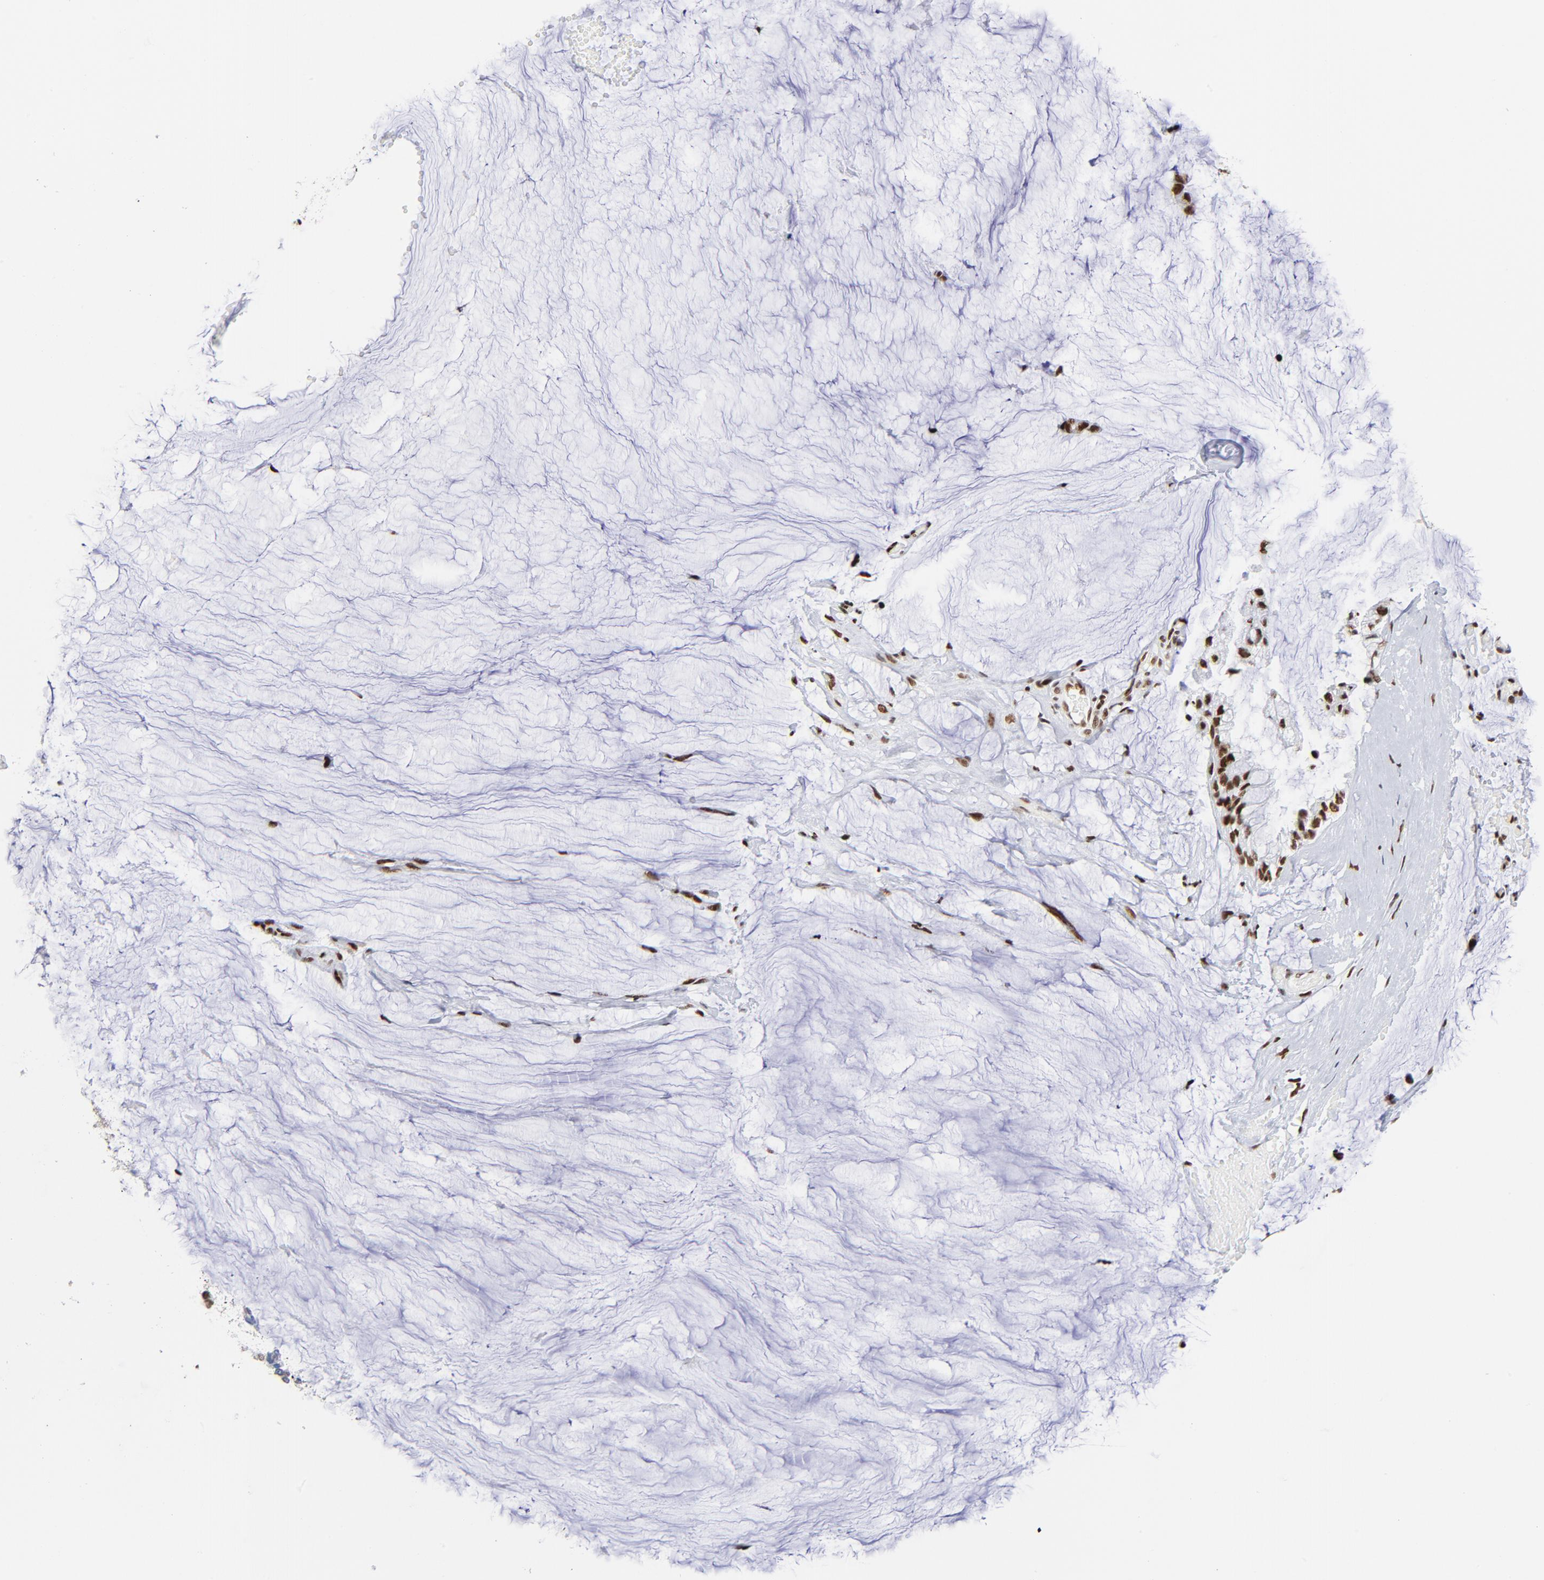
{"staining": {"intensity": "strong", "quantity": ">75%", "location": "nuclear"}, "tissue": "ovarian cancer", "cell_type": "Tumor cells", "image_type": "cancer", "snomed": [{"axis": "morphology", "description": "Cystadenocarcinoma, mucinous, NOS"}, {"axis": "topography", "description": "Ovary"}], "caption": "Immunohistochemical staining of ovarian cancer (mucinous cystadenocarcinoma) displays high levels of strong nuclear expression in about >75% of tumor cells. (DAB = brown stain, brightfield microscopy at high magnification).", "gene": "XRCC5", "patient": {"sex": "female", "age": 39}}